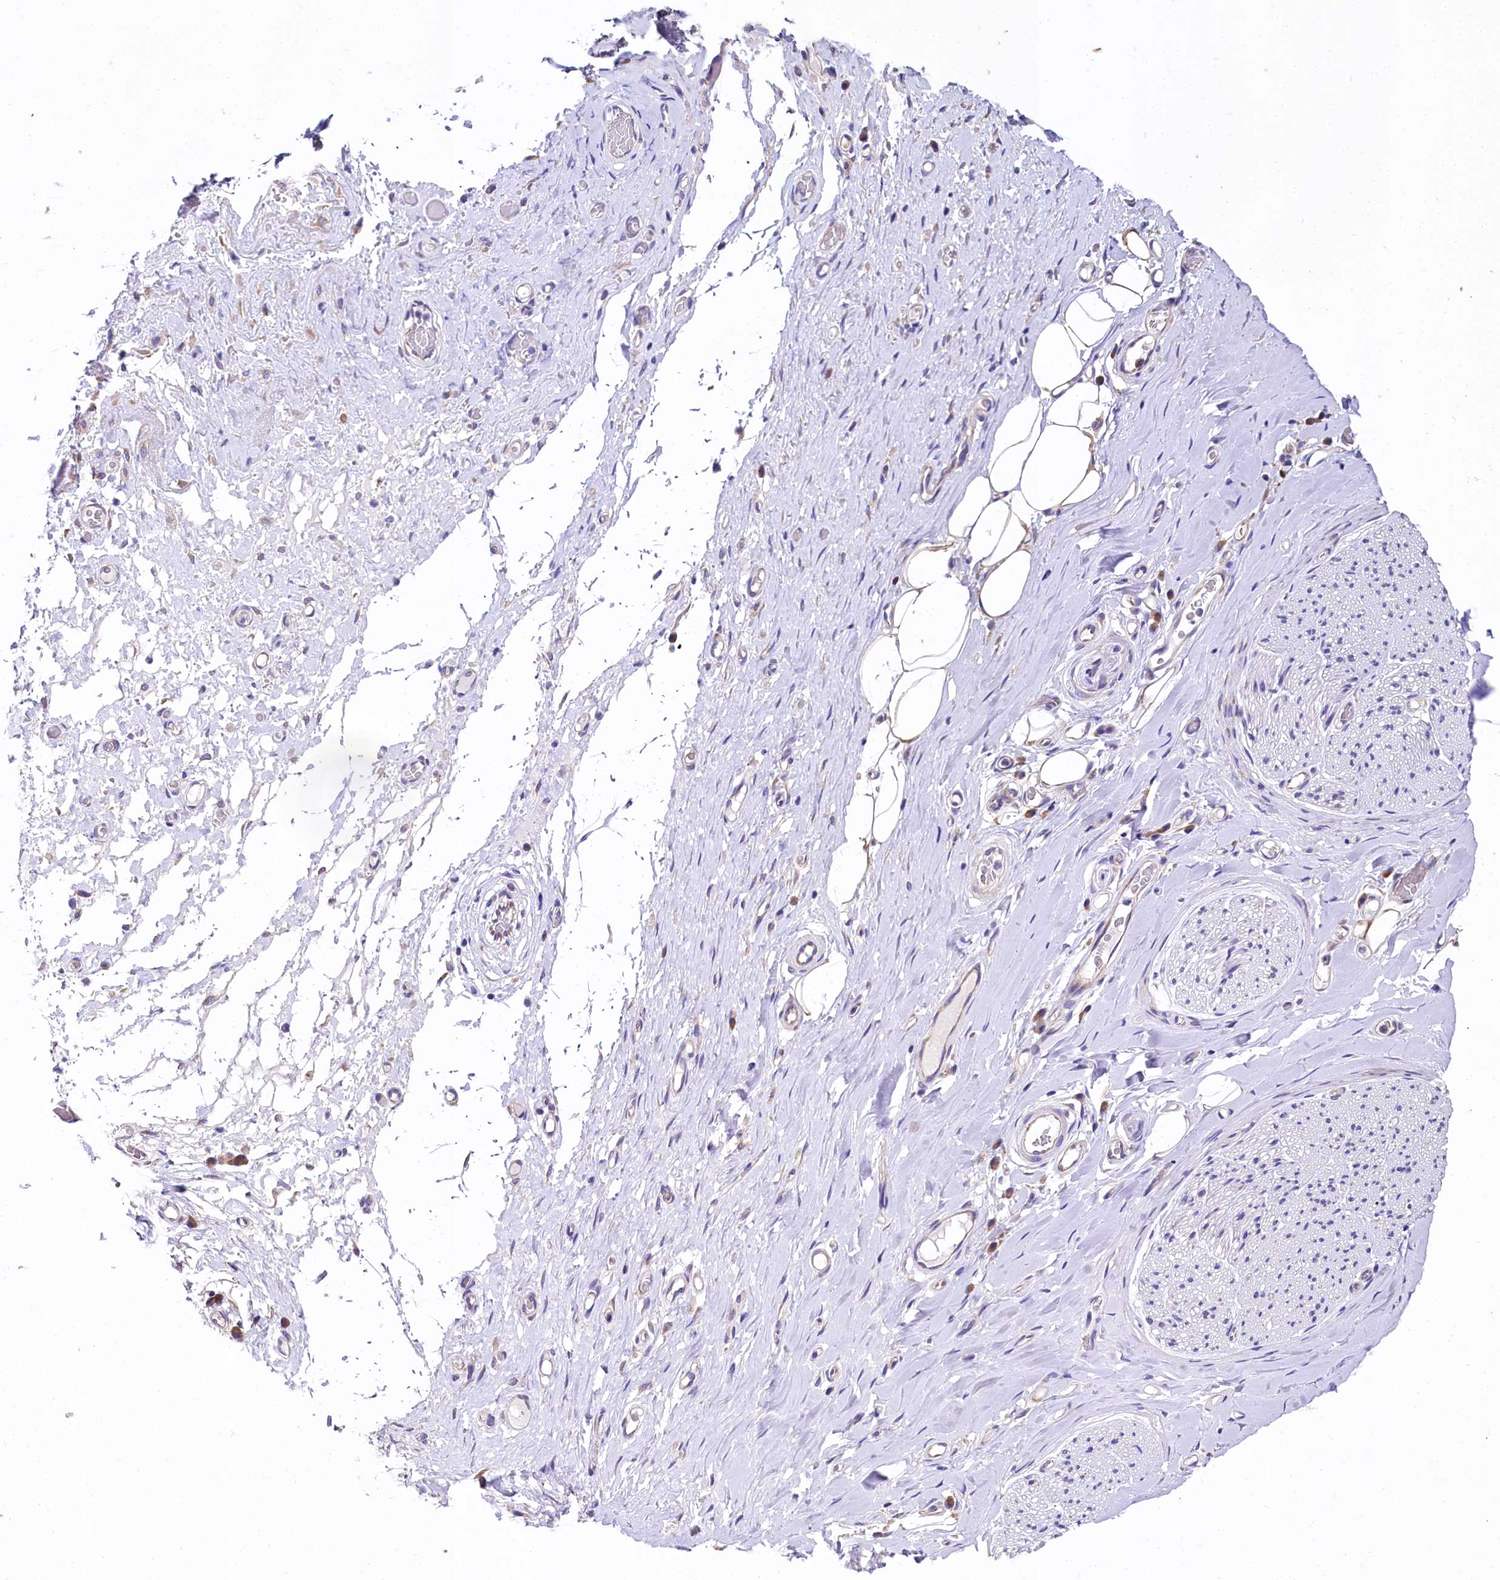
{"staining": {"intensity": "negative", "quantity": "none", "location": "none"}, "tissue": "adipose tissue", "cell_type": "Adipocytes", "image_type": "normal", "snomed": [{"axis": "morphology", "description": "Normal tissue, NOS"}, {"axis": "morphology", "description": "Adenocarcinoma, NOS"}, {"axis": "topography", "description": "Esophagus"}, {"axis": "topography", "description": "Stomach, upper"}, {"axis": "topography", "description": "Peripheral nerve tissue"}], "caption": "There is no significant positivity in adipocytes of adipose tissue. (Stains: DAB IHC with hematoxylin counter stain, Microscopy: brightfield microscopy at high magnification).", "gene": "QARS1", "patient": {"sex": "male", "age": 62}}